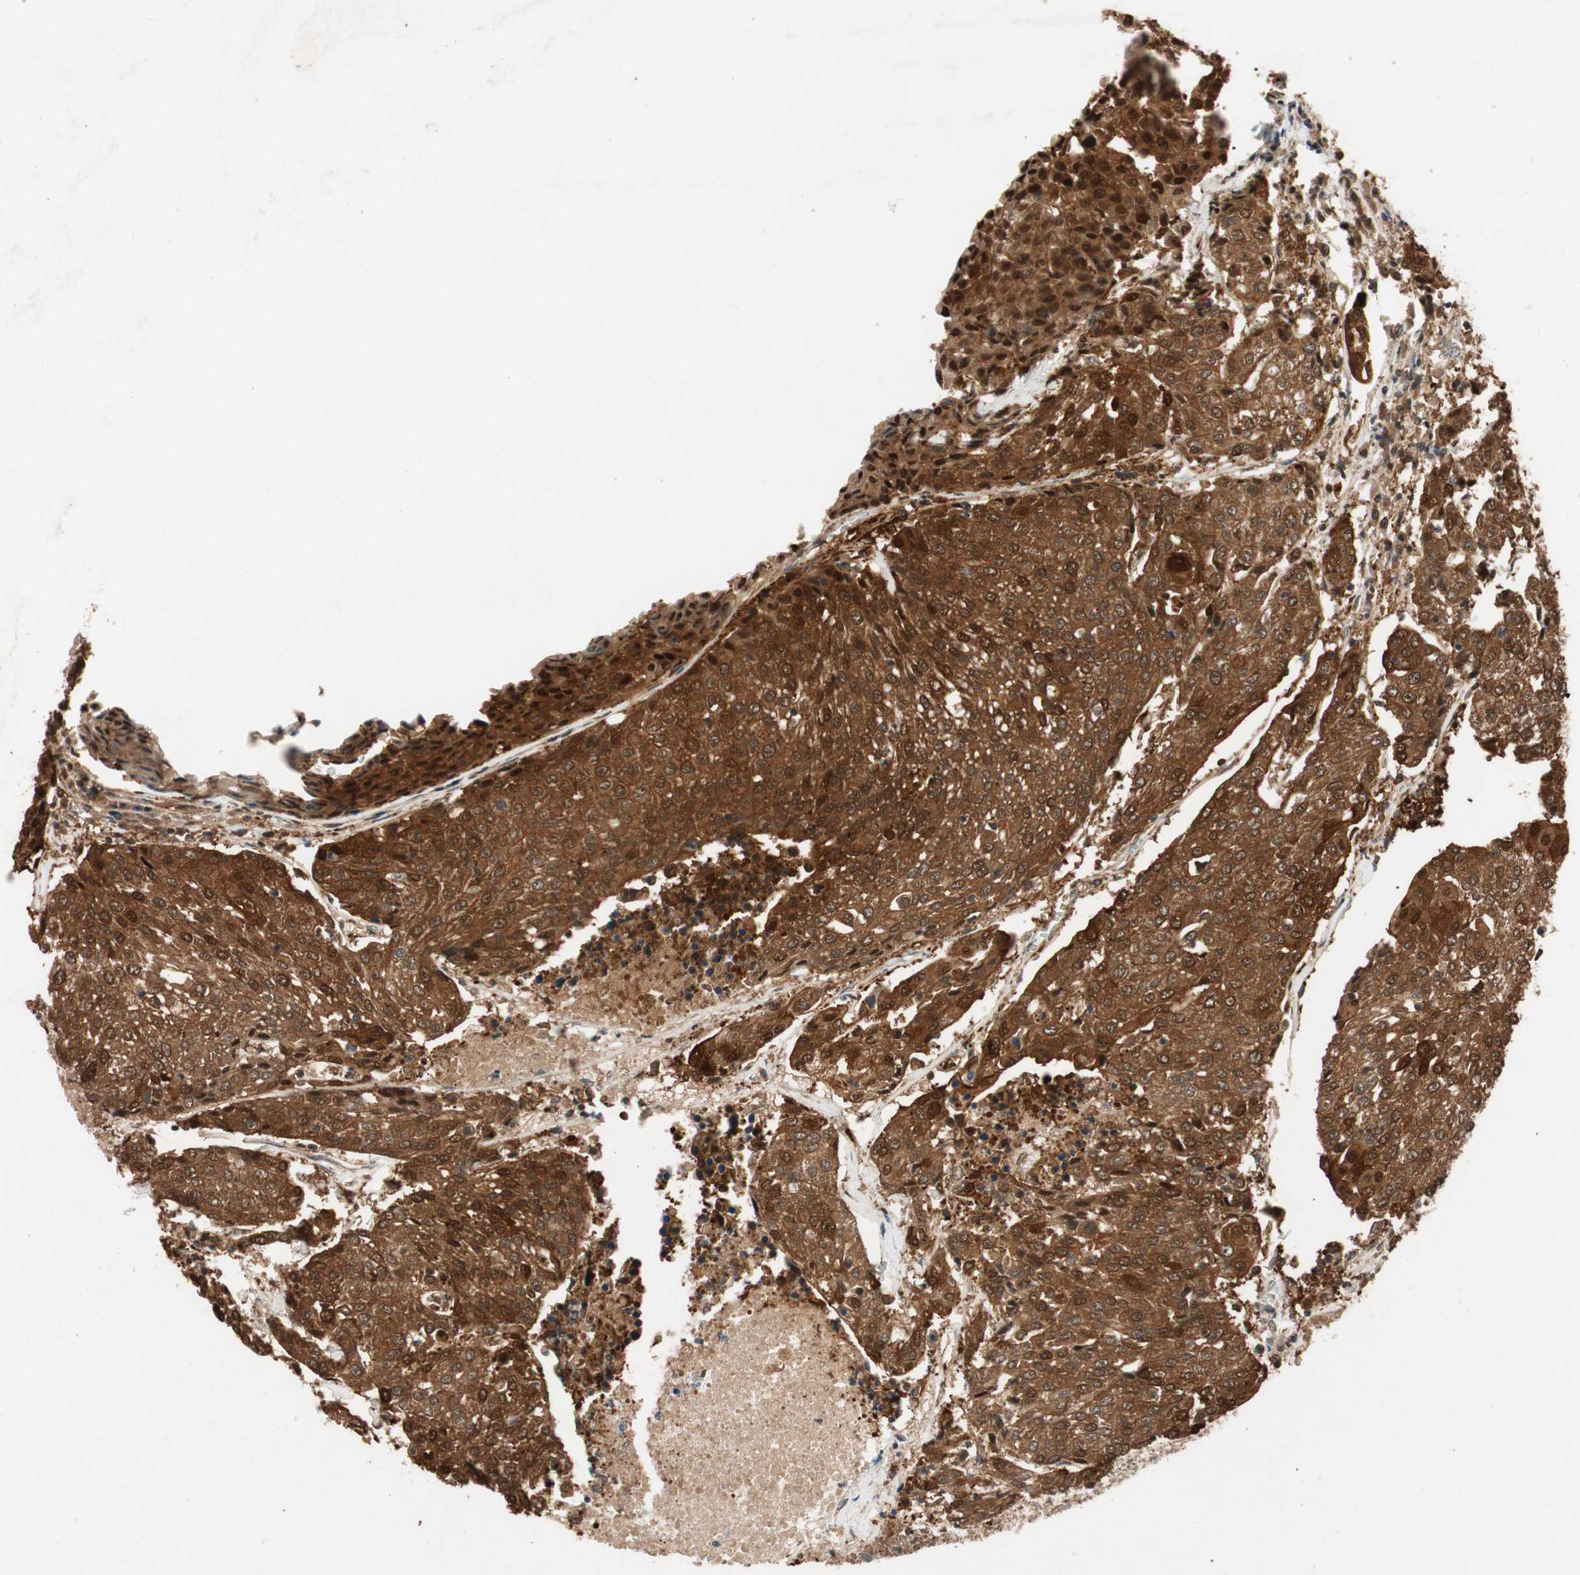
{"staining": {"intensity": "strong", "quantity": ">75%", "location": "cytoplasmic/membranous,nuclear"}, "tissue": "urothelial cancer", "cell_type": "Tumor cells", "image_type": "cancer", "snomed": [{"axis": "morphology", "description": "Urothelial carcinoma, High grade"}, {"axis": "topography", "description": "Urinary bladder"}], "caption": "Urothelial cancer tissue reveals strong cytoplasmic/membranous and nuclear positivity in approximately >75% of tumor cells", "gene": "SERPINB5", "patient": {"sex": "female", "age": 85}}